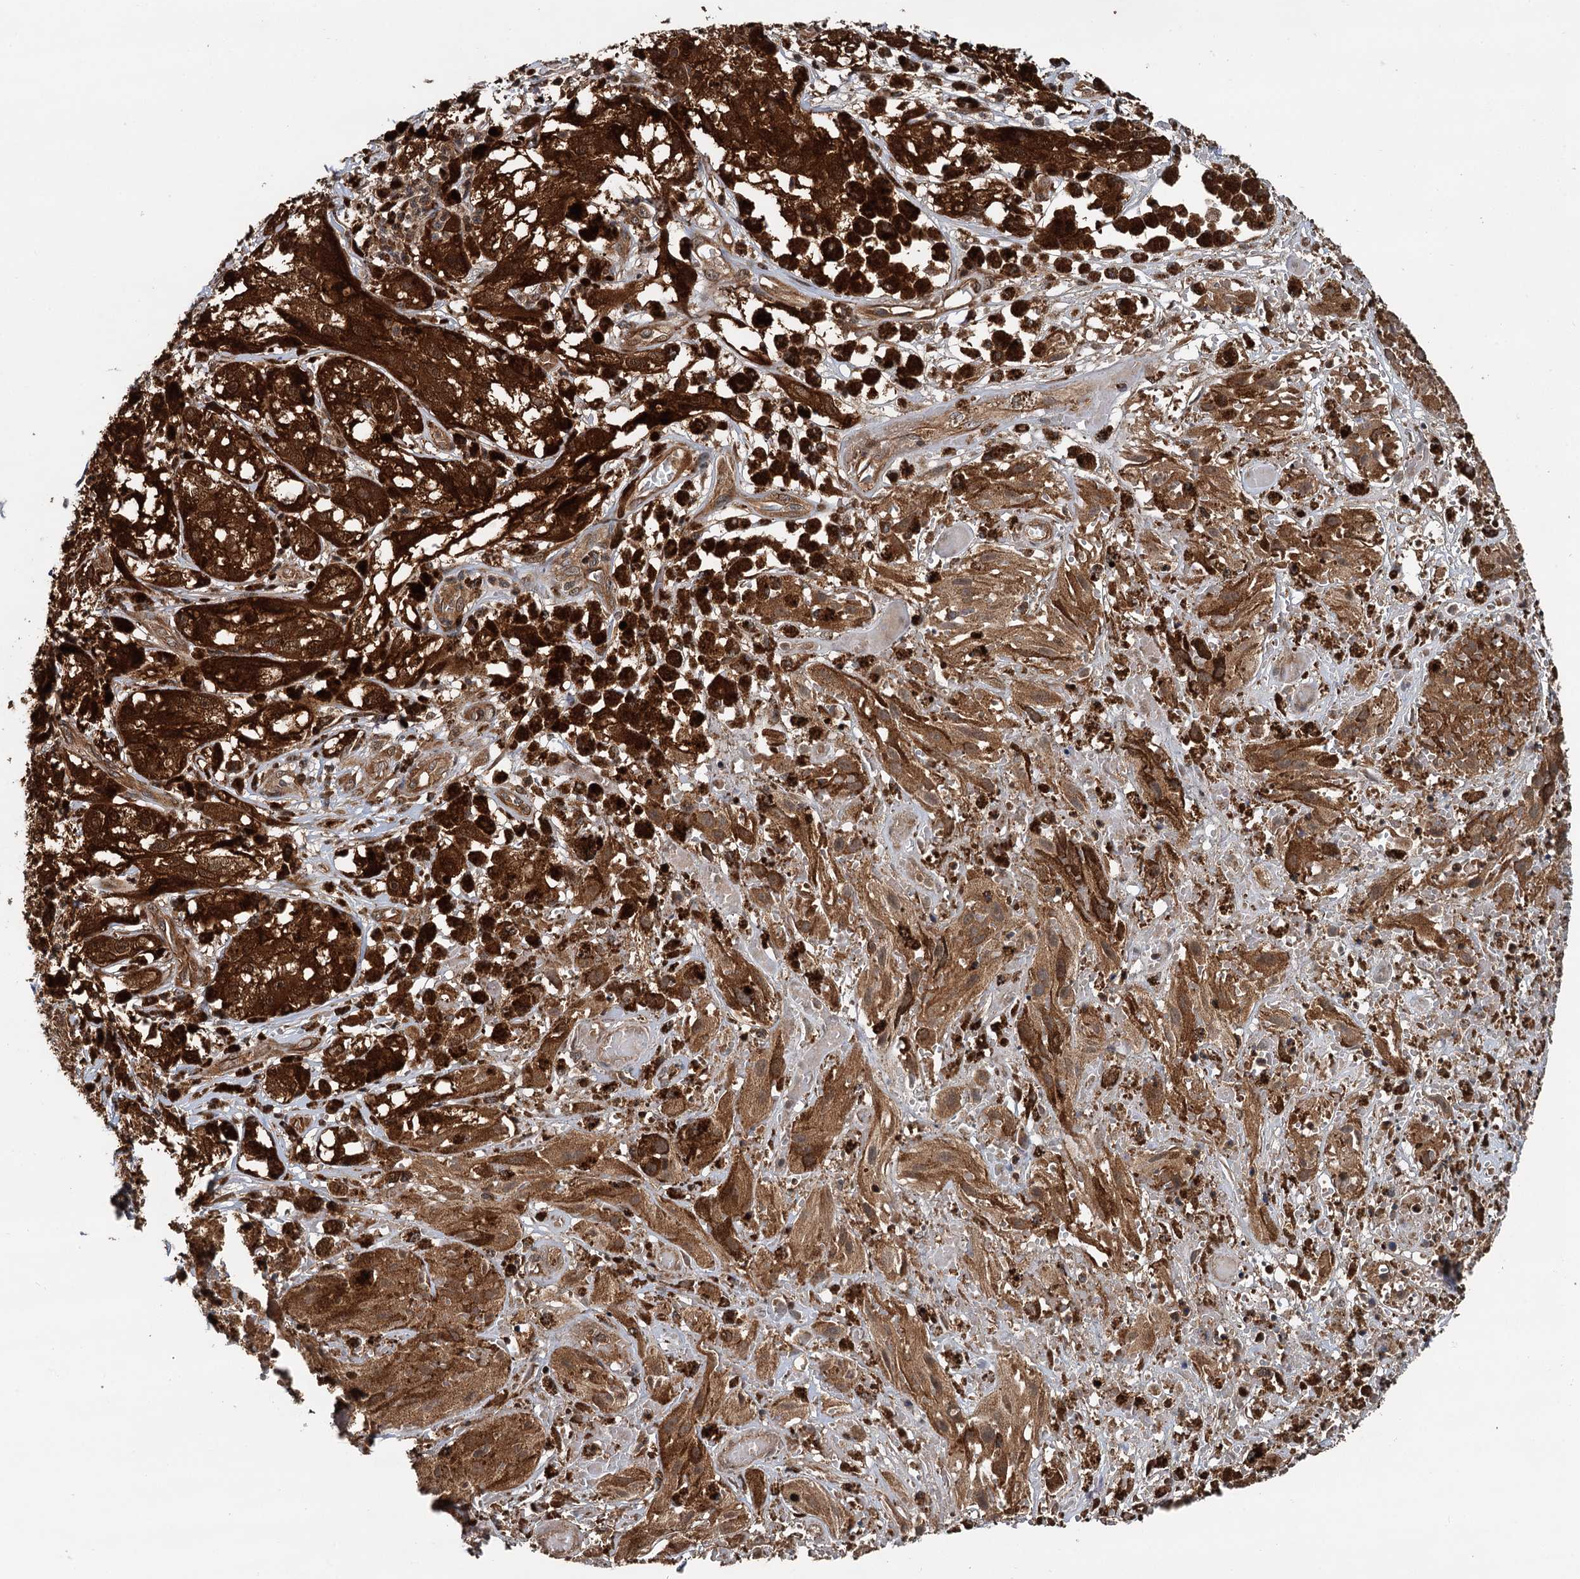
{"staining": {"intensity": "strong", "quantity": "25%-75%", "location": "cytoplasmic/membranous"}, "tissue": "melanoma", "cell_type": "Tumor cells", "image_type": "cancer", "snomed": [{"axis": "morphology", "description": "Malignant melanoma, NOS"}, {"axis": "topography", "description": "Skin"}], "caption": "A brown stain highlights strong cytoplasmic/membranous expression of a protein in human melanoma tumor cells. (DAB (3,3'-diaminobenzidine) = brown stain, brightfield microscopy at high magnification).", "gene": "STUB1", "patient": {"sex": "male", "age": 88}}